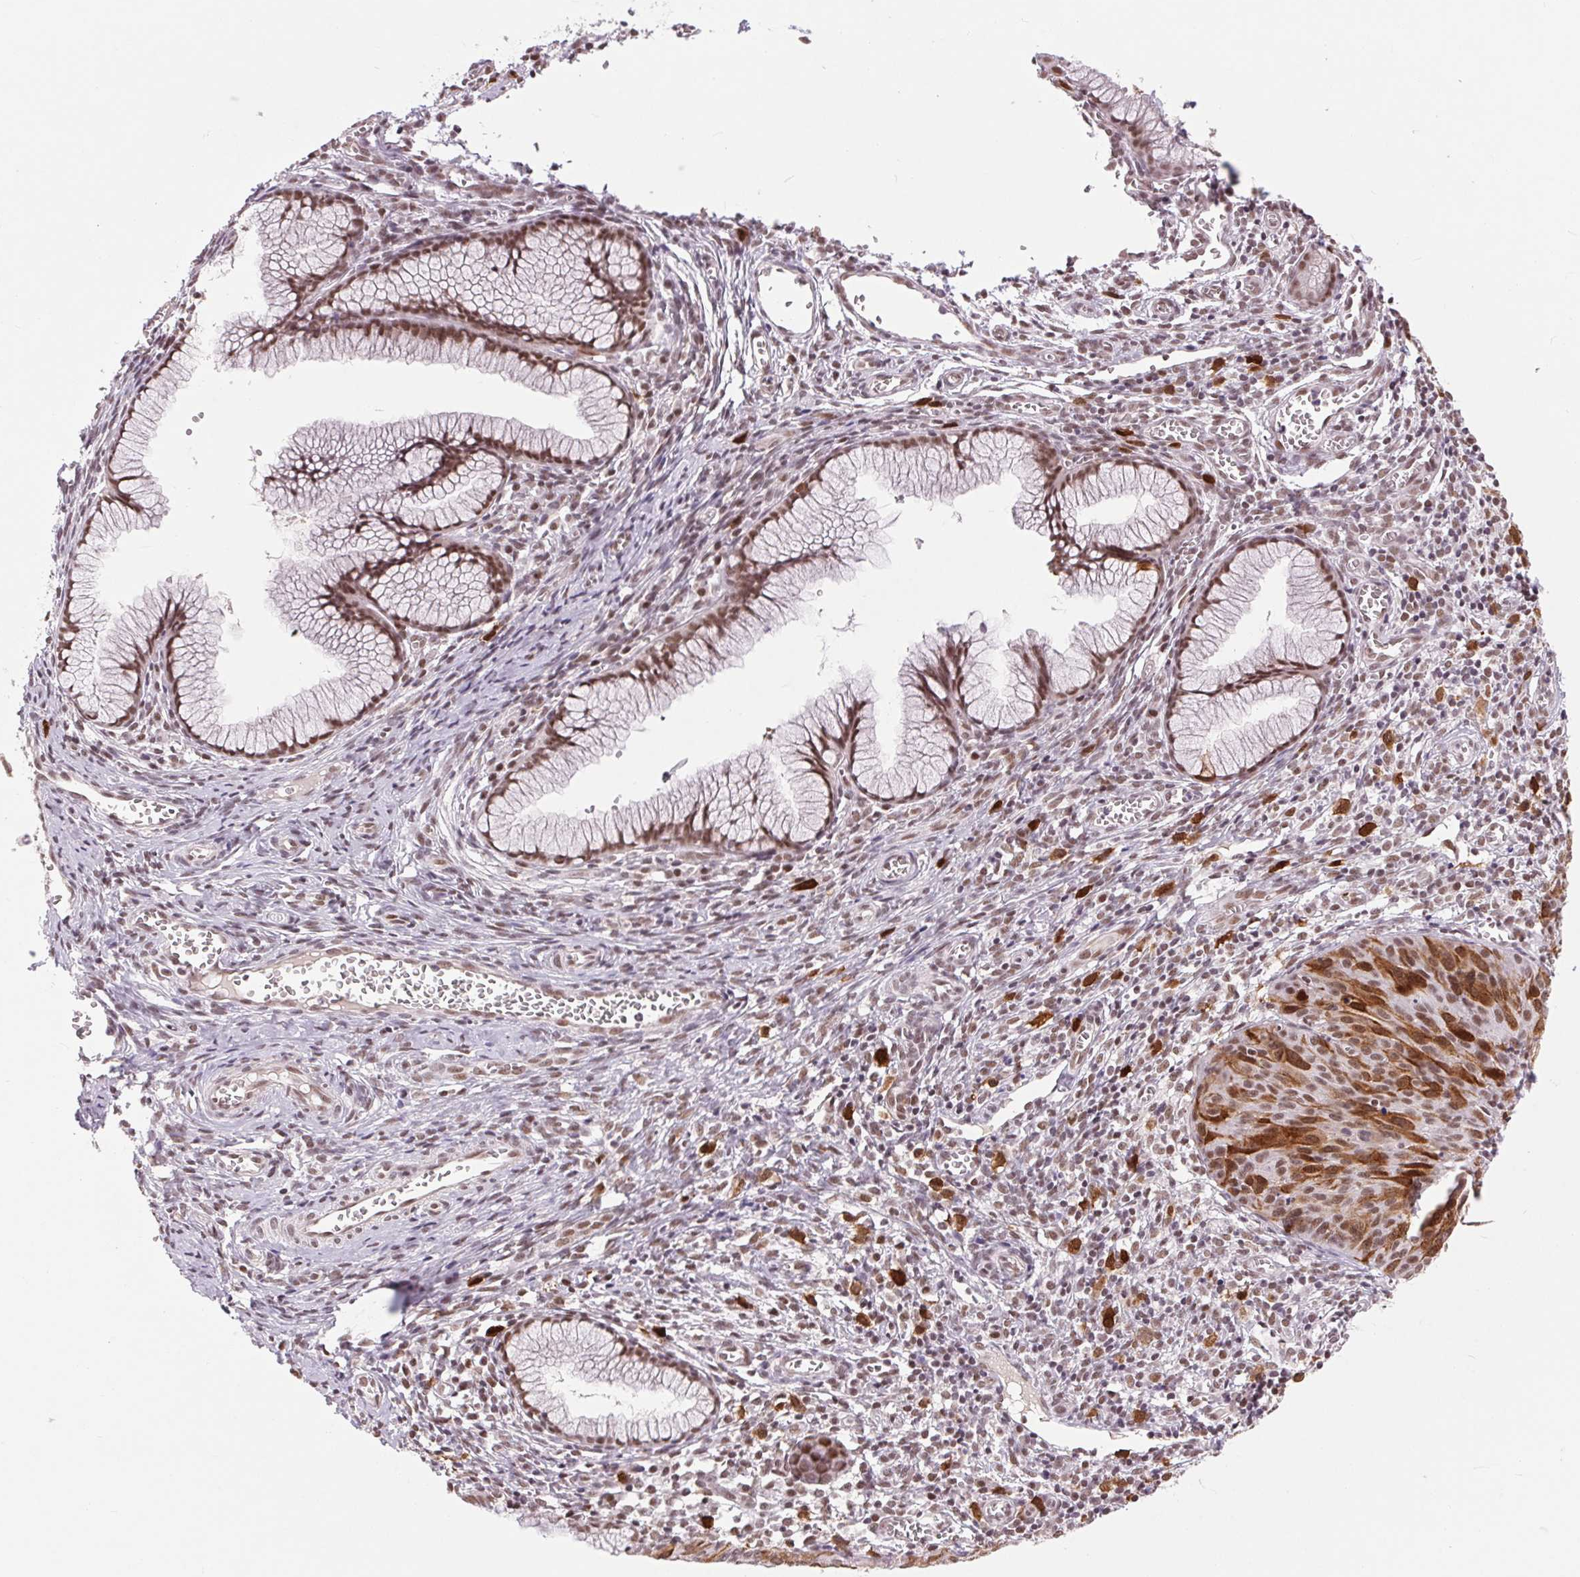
{"staining": {"intensity": "strong", "quantity": "25%-75%", "location": "cytoplasmic/membranous,nuclear"}, "tissue": "cervical cancer", "cell_type": "Tumor cells", "image_type": "cancer", "snomed": [{"axis": "morphology", "description": "Squamous cell carcinoma, NOS"}, {"axis": "topography", "description": "Cervix"}], "caption": "Cervical squamous cell carcinoma stained for a protein (brown) demonstrates strong cytoplasmic/membranous and nuclear positive positivity in approximately 25%-75% of tumor cells.", "gene": "CD2BP2", "patient": {"sex": "female", "age": 52}}